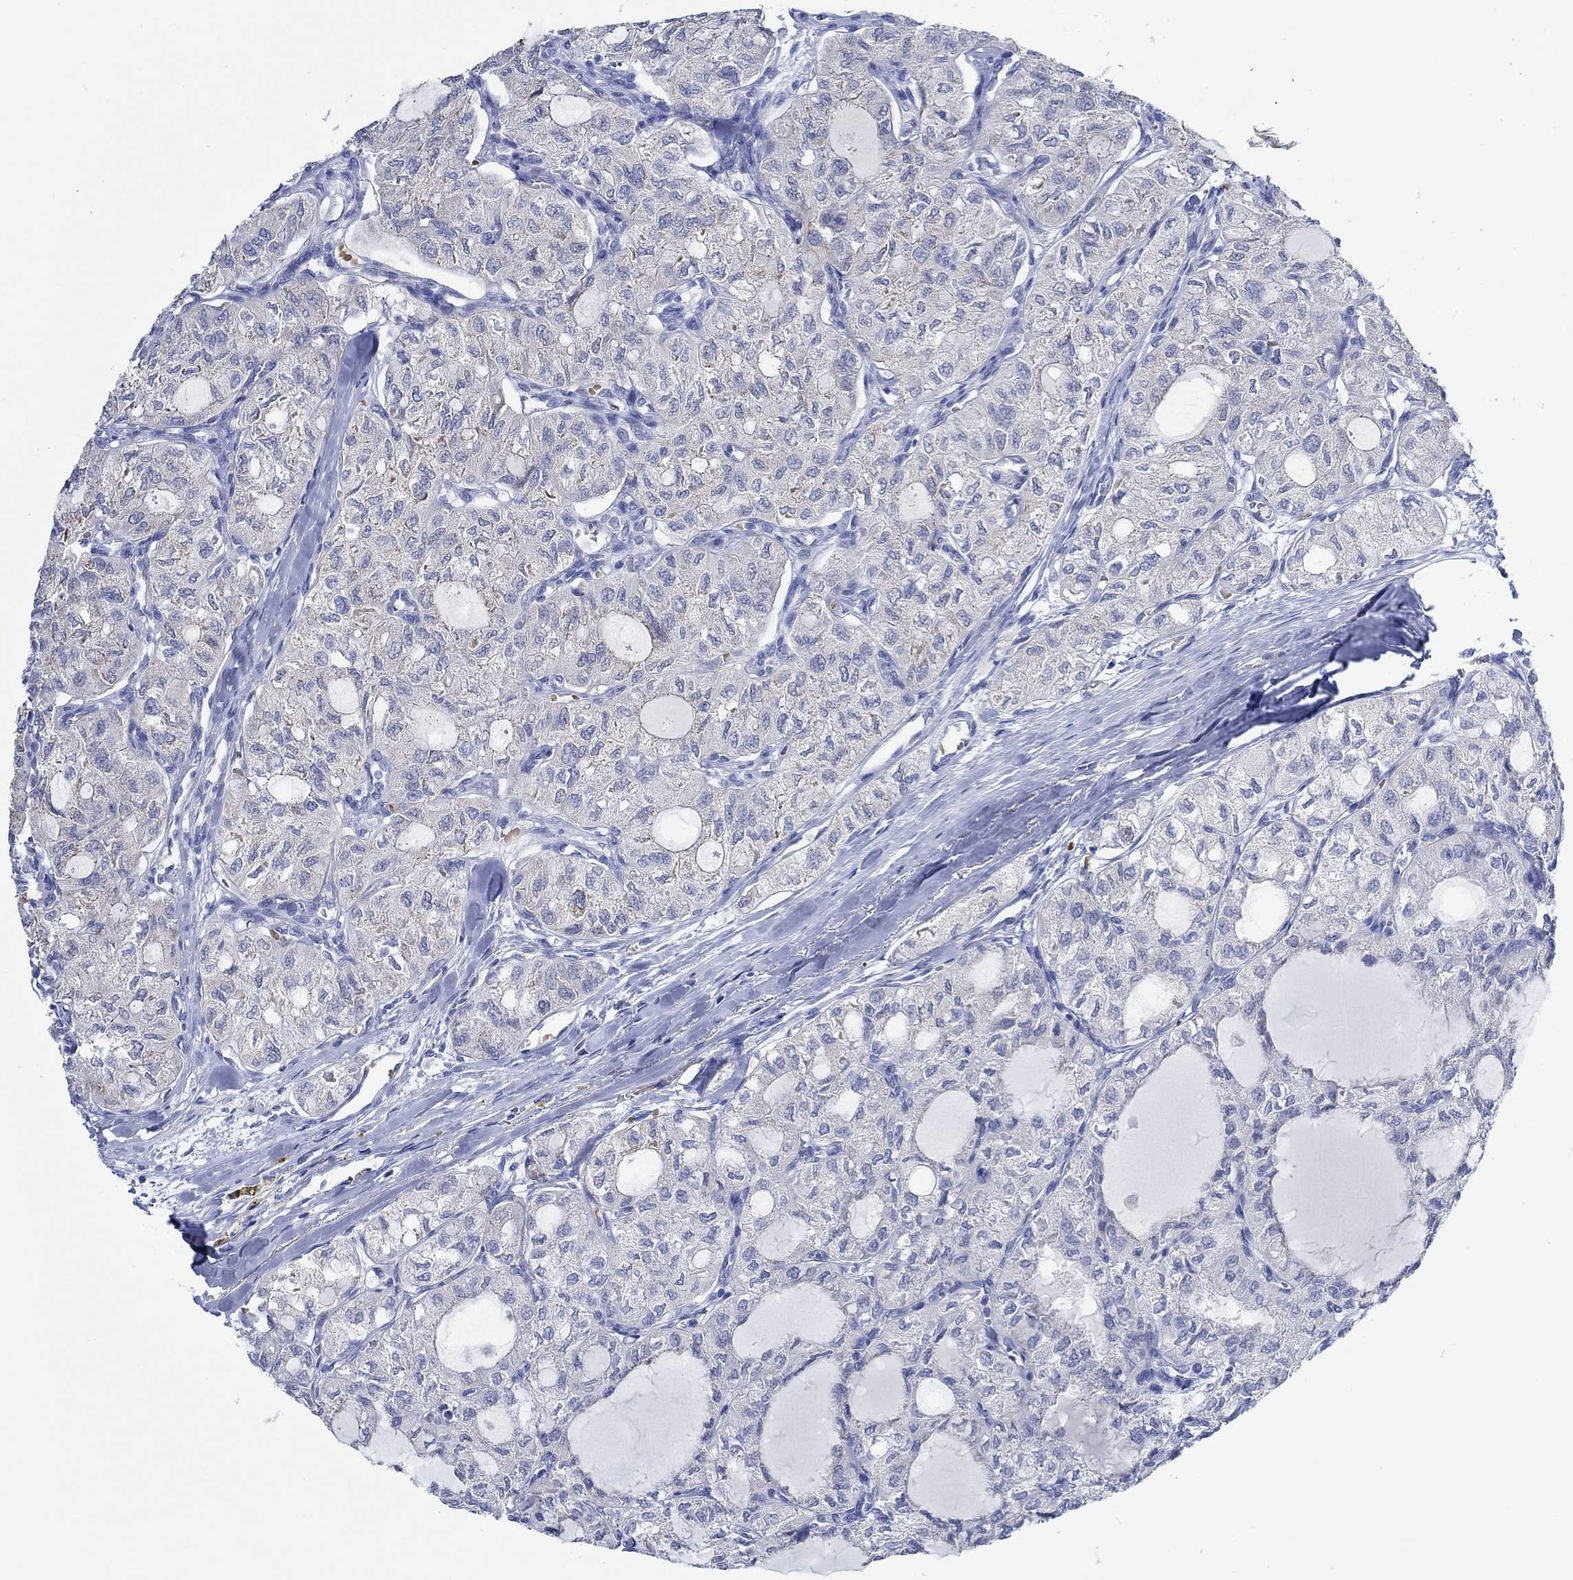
{"staining": {"intensity": "negative", "quantity": "none", "location": "none"}, "tissue": "thyroid cancer", "cell_type": "Tumor cells", "image_type": "cancer", "snomed": [{"axis": "morphology", "description": "Follicular adenoma carcinoma, NOS"}, {"axis": "topography", "description": "Thyroid gland"}], "caption": "High magnification brightfield microscopy of thyroid cancer (follicular adenoma carcinoma) stained with DAB (brown) and counterstained with hematoxylin (blue): tumor cells show no significant positivity.", "gene": "KCNA1", "patient": {"sex": "male", "age": 75}}